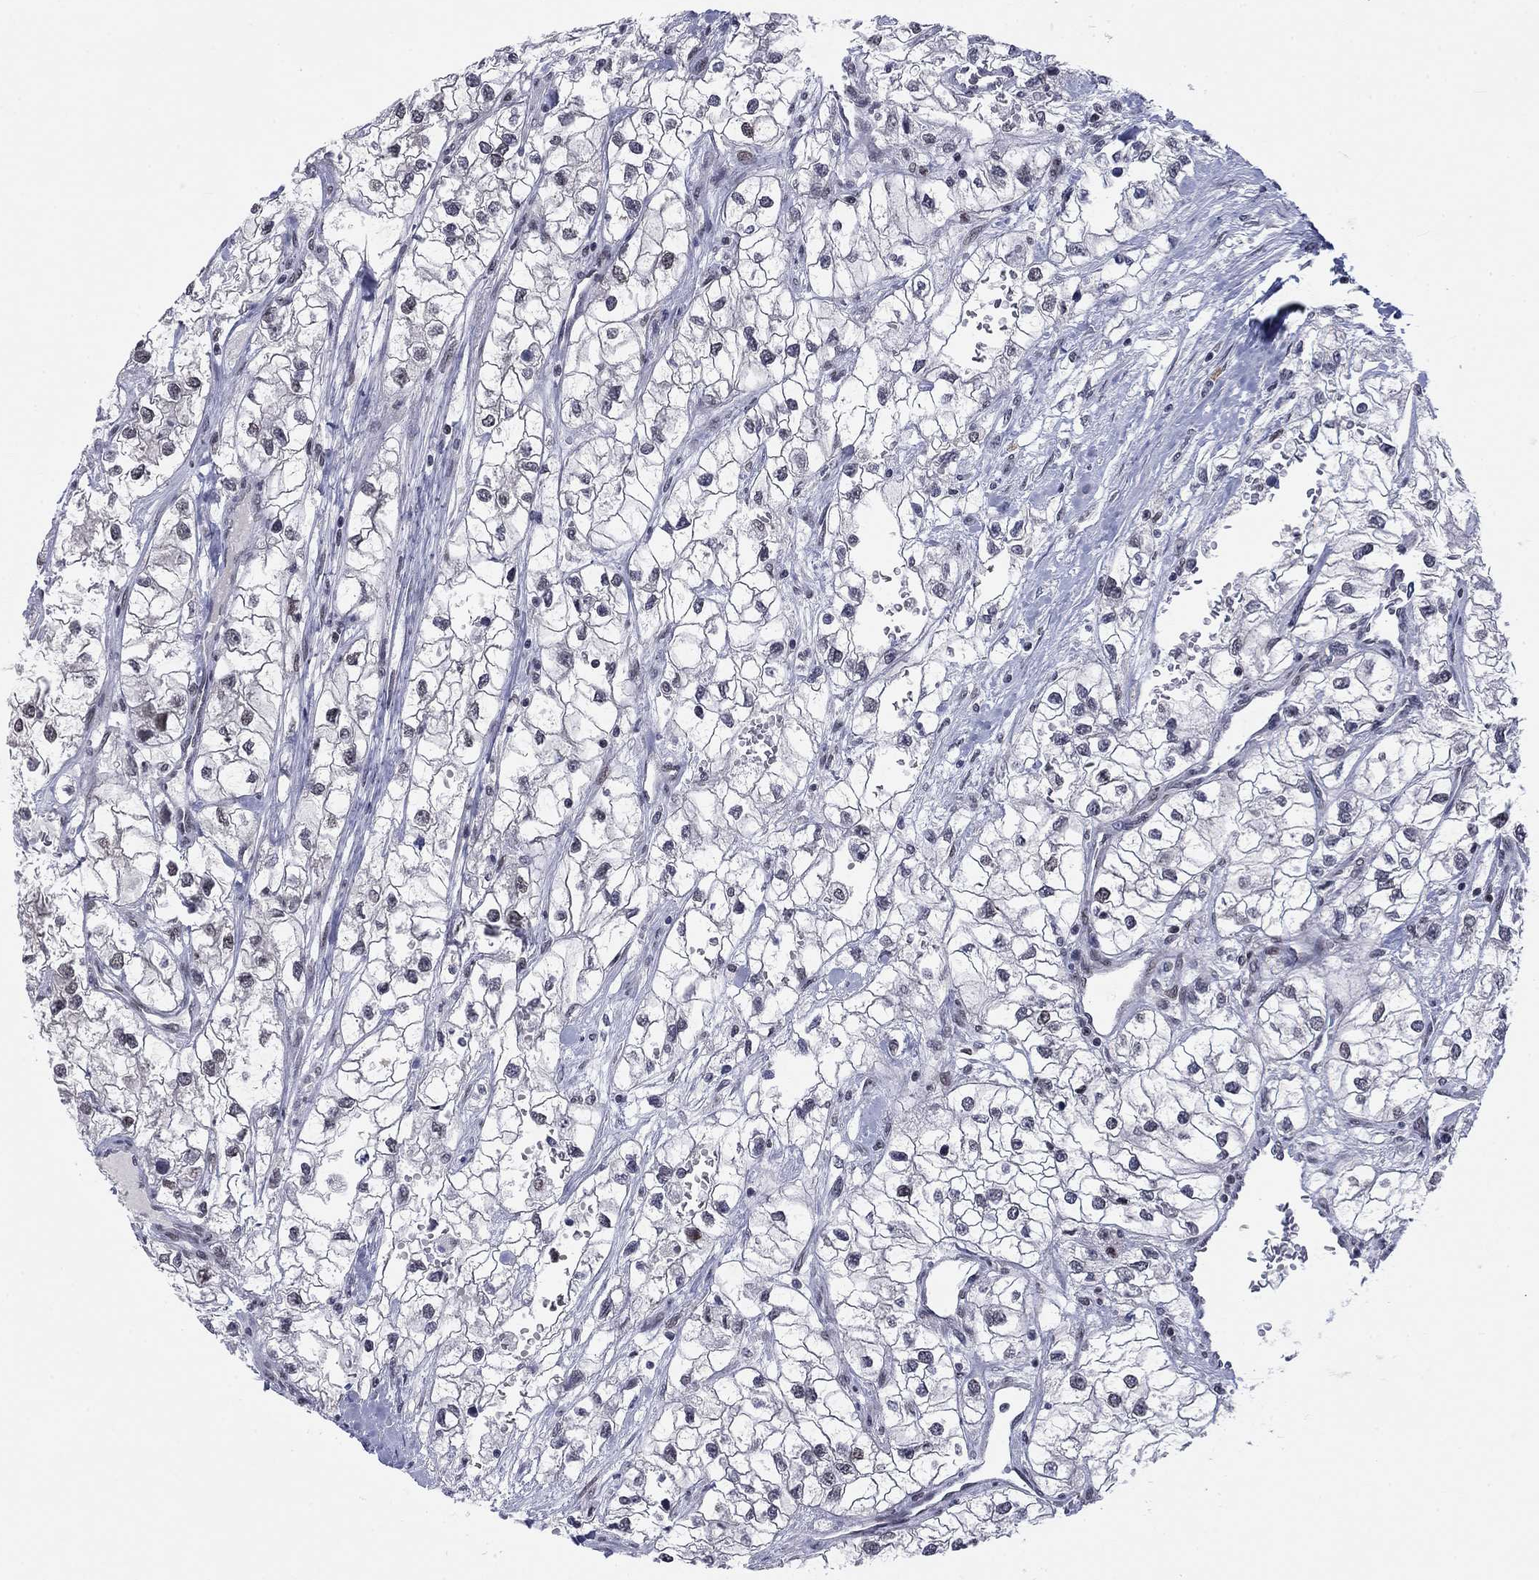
{"staining": {"intensity": "negative", "quantity": "none", "location": "none"}, "tissue": "renal cancer", "cell_type": "Tumor cells", "image_type": "cancer", "snomed": [{"axis": "morphology", "description": "Adenocarcinoma, NOS"}, {"axis": "topography", "description": "Kidney"}], "caption": "This image is of renal cancer (adenocarcinoma) stained with immunohistochemistry to label a protein in brown with the nuclei are counter-stained blue. There is no expression in tumor cells.", "gene": "FYTTD1", "patient": {"sex": "male", "age": 59}}